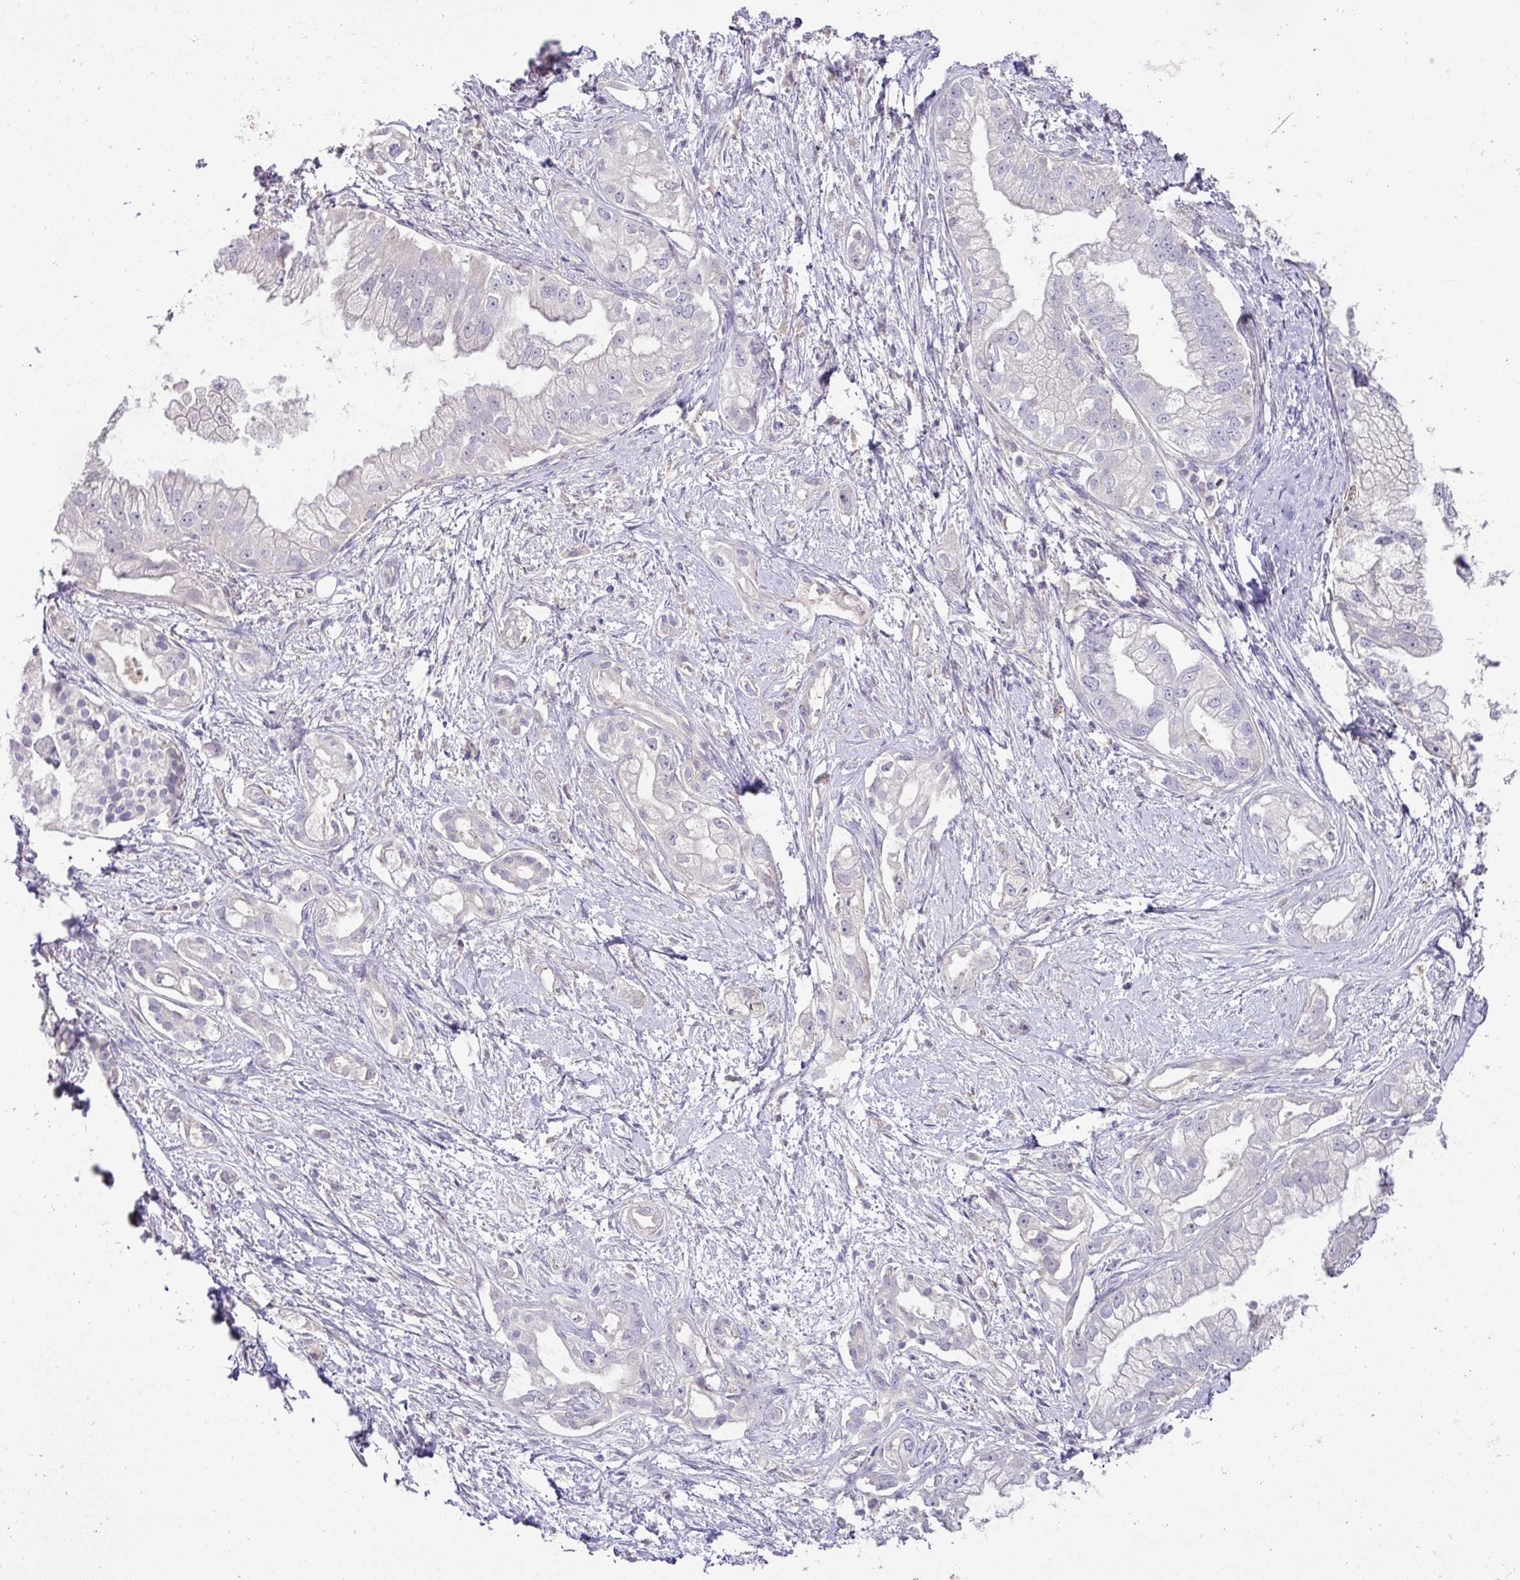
{"staining": {"intensity": "negative", "quantity": "none", "location": "none"}, "tissue": "pancreatic cancer", "cell_type": "Tumor cells", "image_type": "cancer", "snomed": [{"axis": "morphology", "description": "Adenocarcinoma, NOS"}, {"axis": "topography", "description": "Pancreas"}], "caption": "There is no significant positivity in tumor cells of pancreatic cancer.", "gene": "HOXC13", "patient": {"sex": "male", "age": 70}}